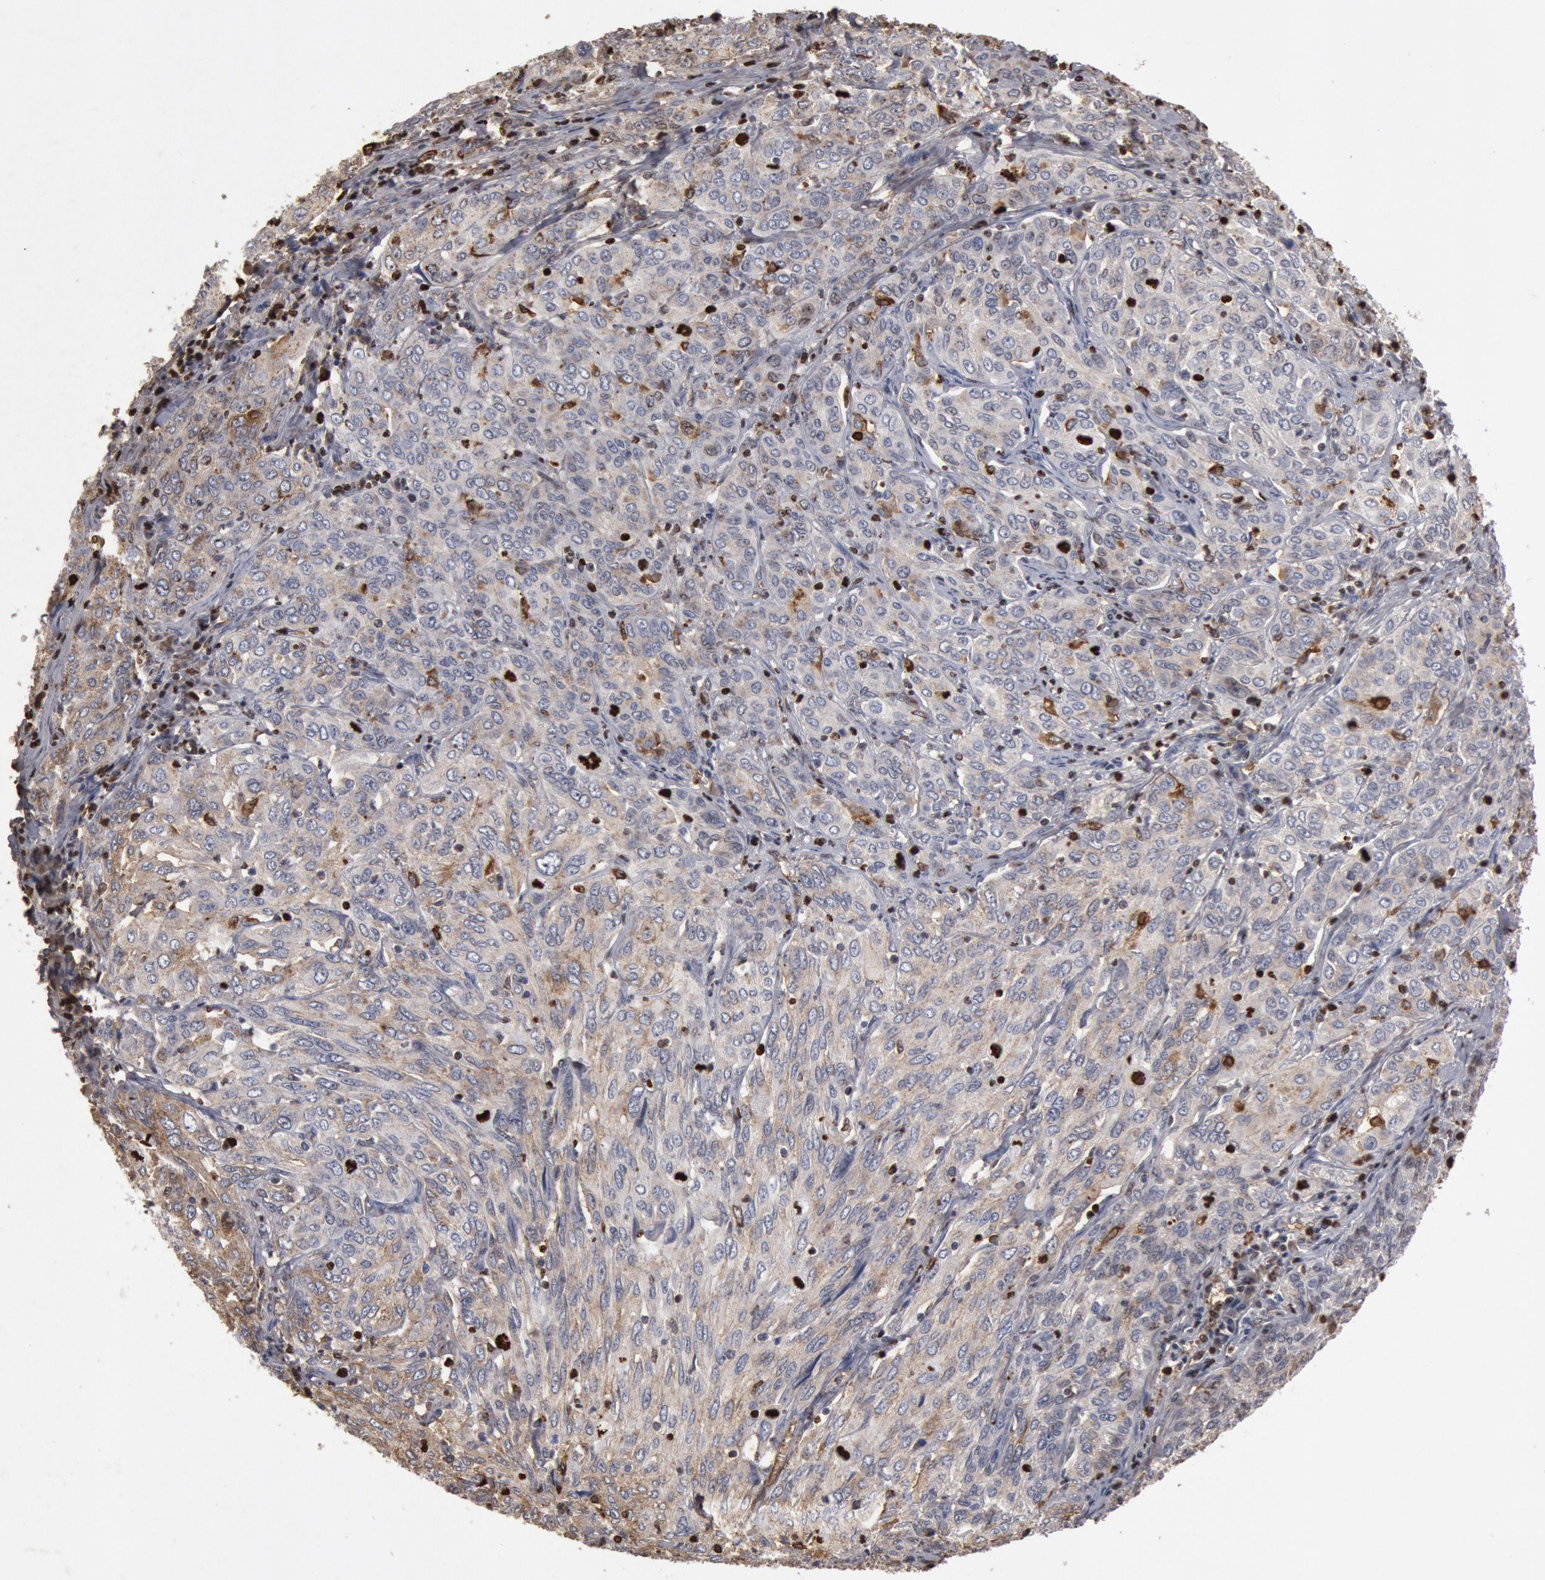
{"staining": {"intensity": "moderate", "quantity": ">75%", "location": "cytoplasmic/membranous,nuclear"}, "tissue": "cervical cancer", "cell_type": "Tumor cells", "image_type": "cancer", "snomed": [{"axis": "morphology", "description": "Squamous cell carcinoma, NOS"}, {"axis": "topography", "description": "Cervix"}], "caption": "Moderate cytoplasmic/membranous and nuclear staining for a protein is present in approximately >75% of tumor cells of cervical cancer using immunohistochemistry (IHC).", "gene": "FOXA2", "patient": {"sex": "female", "age": 38}}